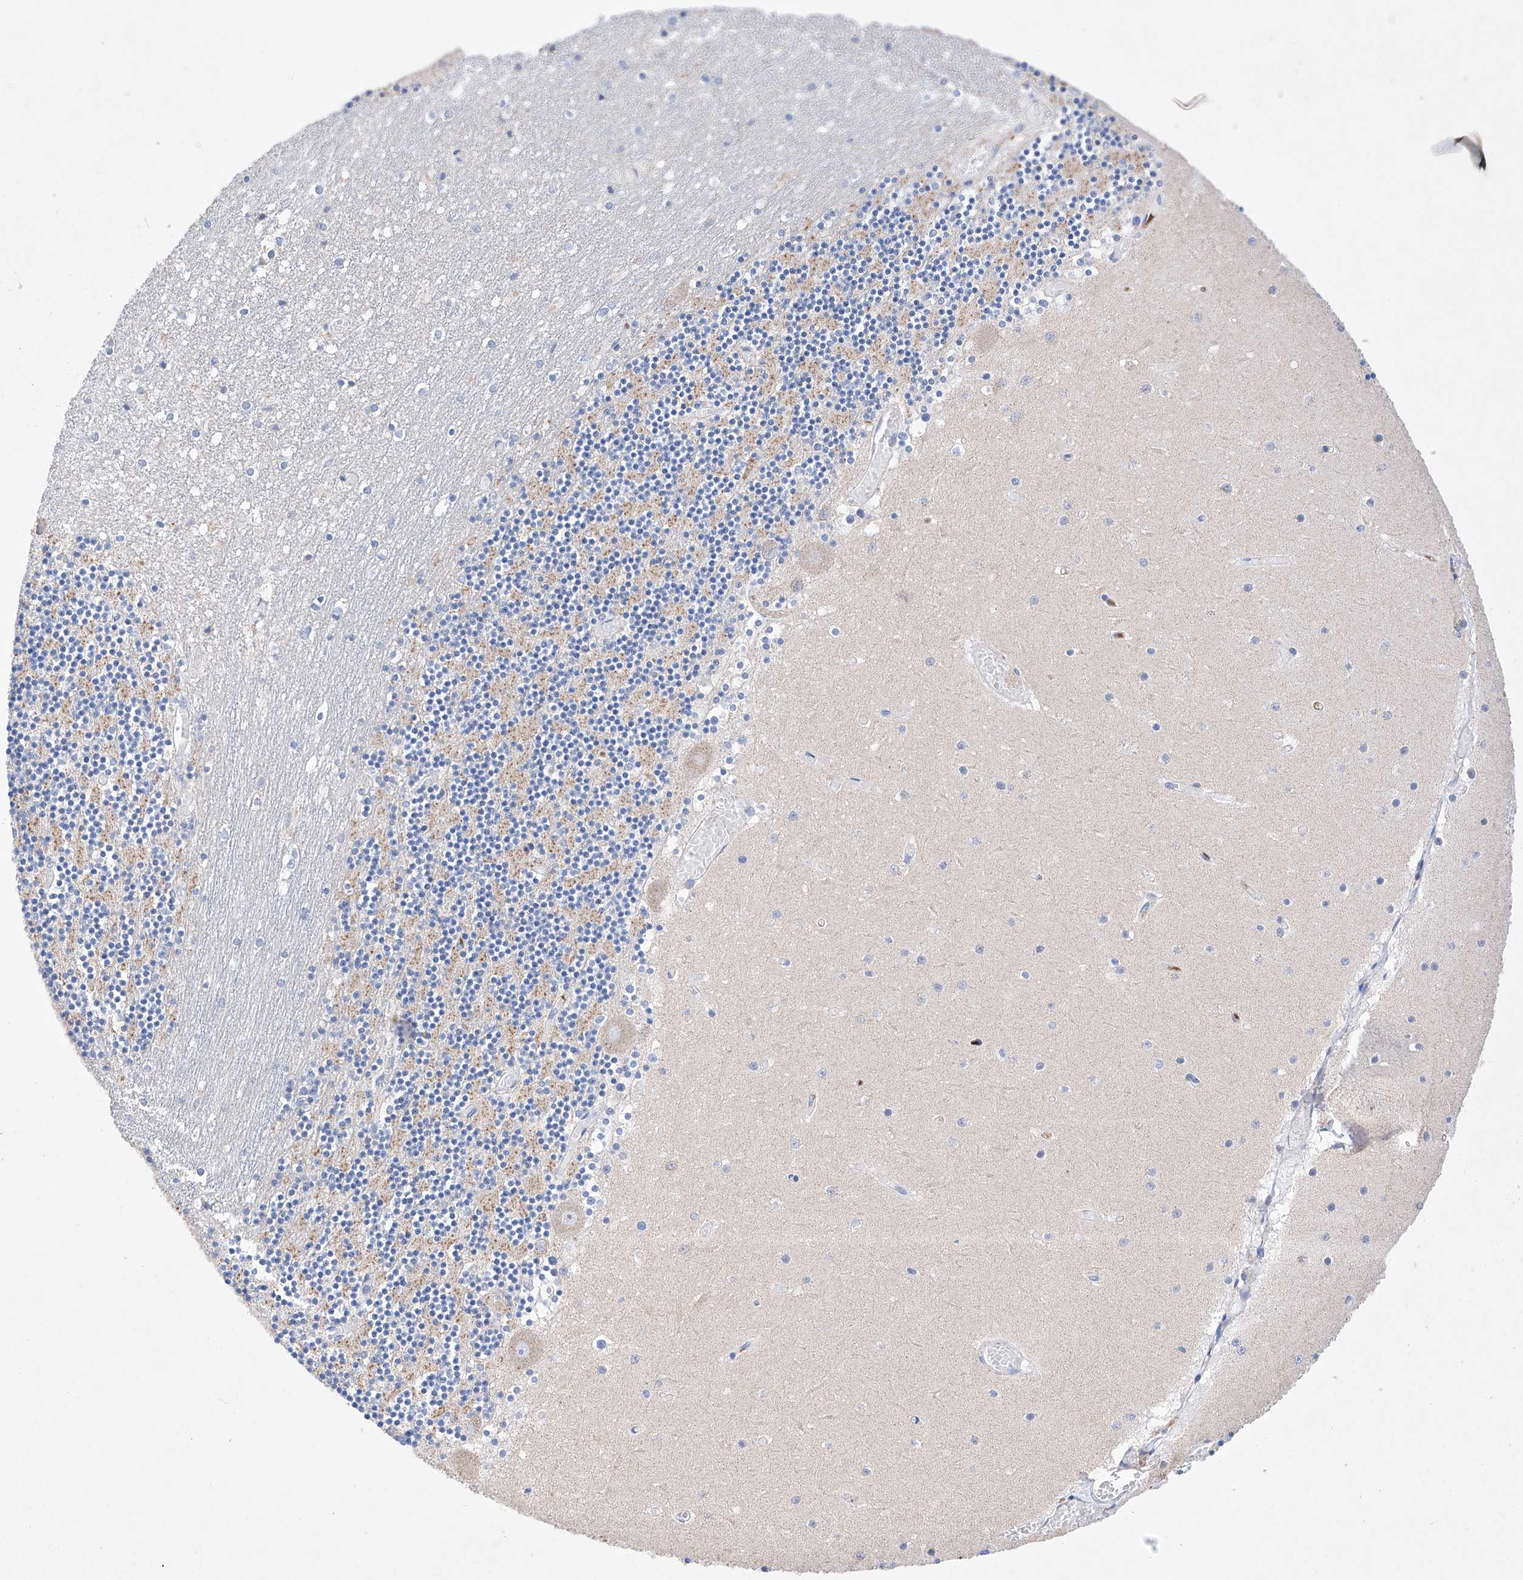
{"staining": {"intensity": "negative", "quantity": "none", "location": "none"}, "tissue": "cerebellum", "cell_type": "Cells in granular layer", "image_type": "normal", "snomed": [{"axis": "morphology", "description": "Normal tissue, NOS"}, {"axis": "topography", "description": "Cerebellum"}], "caption": "Cerebellum was stained to show a protein in brown. There is no significant expression in cells in granular layer. Brightfield microscopy of immunohistochemistry stained with DAB (brown) and hematoxylin (blue), captured at high magnification.", "gene": "NRROS", "patient": {"sex": "female", "age": 28}}